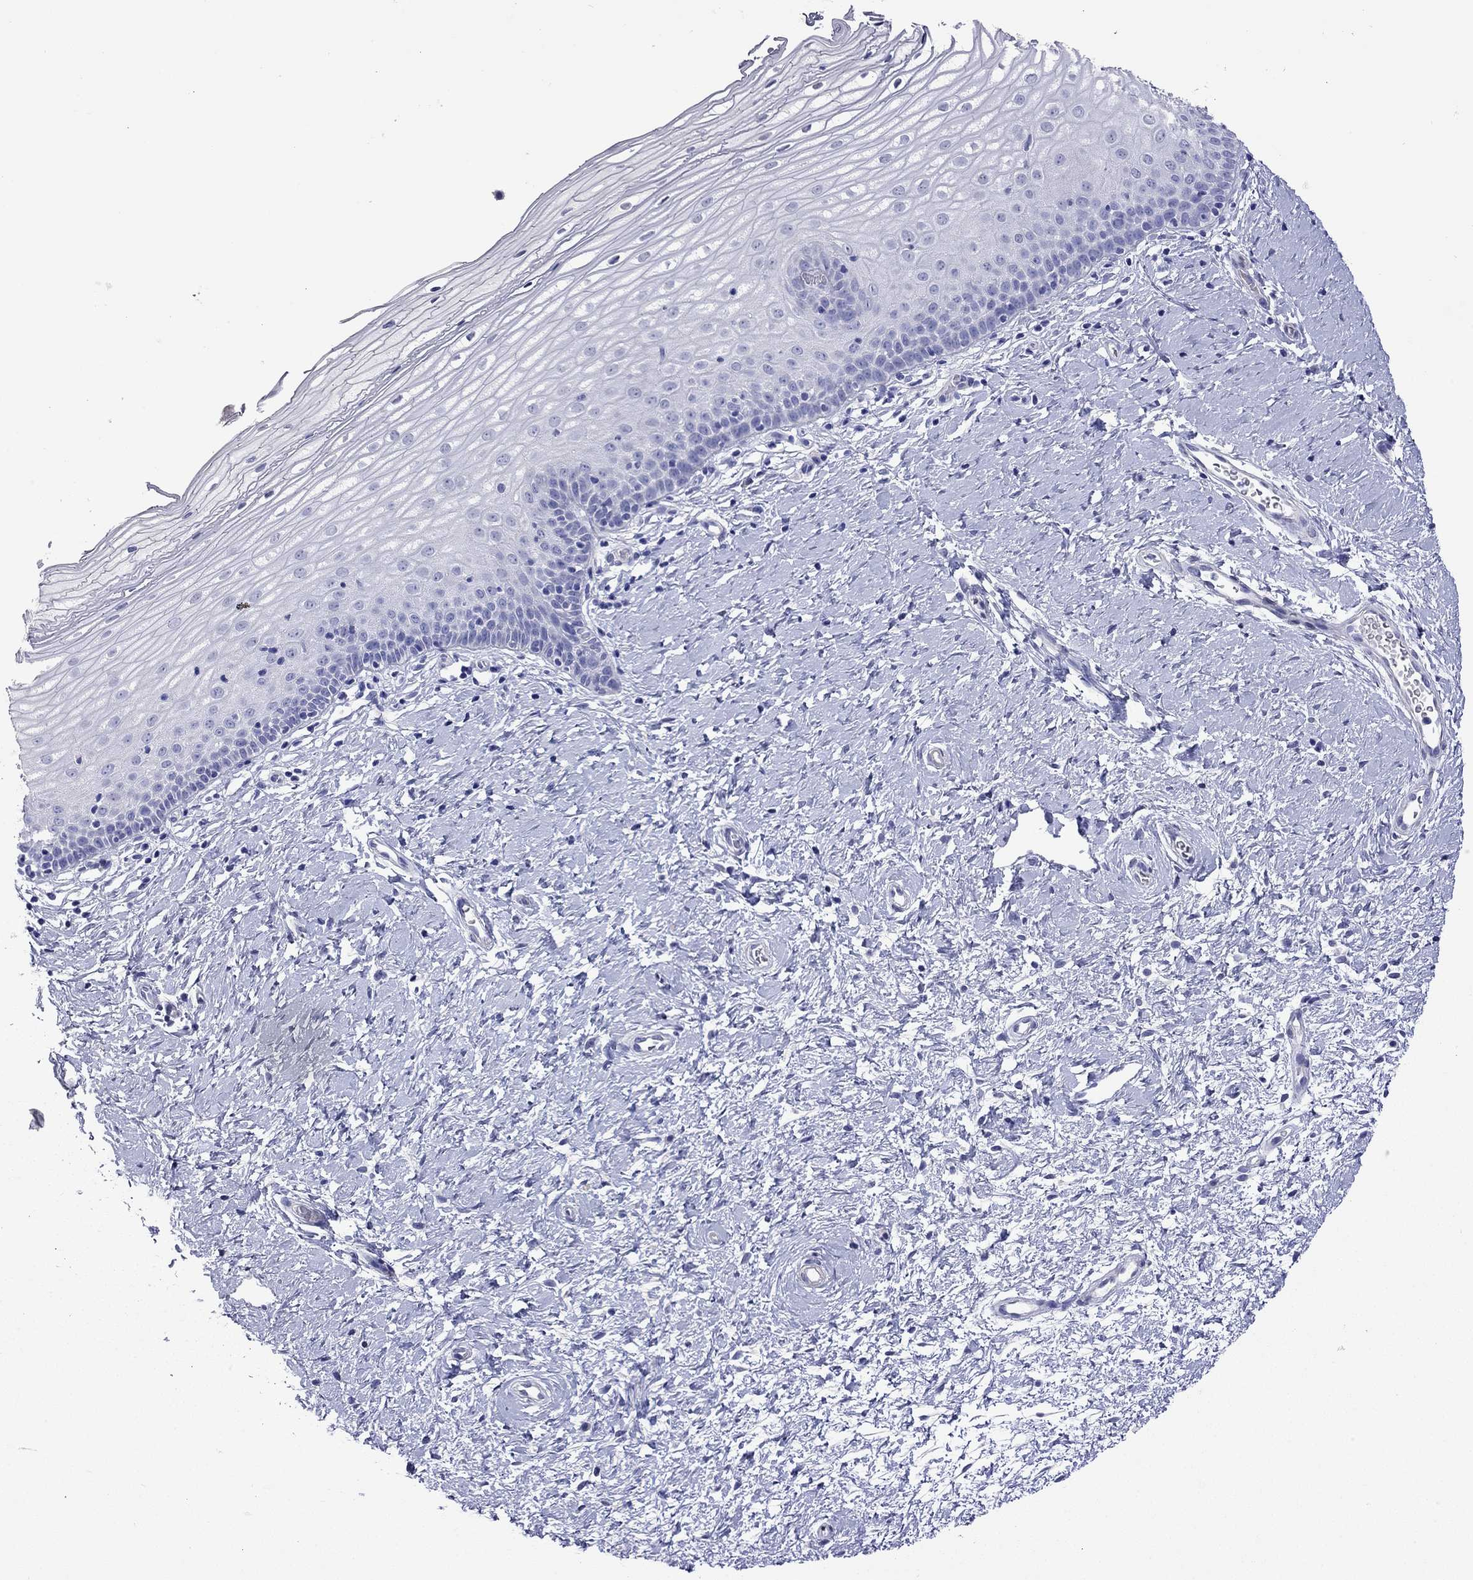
{"staining": {"intensity": "negative", "quantity": "none", "location": "none"}, "tissue": "cervix", "cell_type": "Glandular cells", "image_type": "normal", "snomed": [{"axis": "morphology", "description": "Normal tissue, NOS"}, {"axis": "topography", "description": "Cervix"}], "caption": "The image shows no significant expression in glandular cells of cervix. (Immunohistochemistry, brightfield microscopy, high magnification).", "gene": "KIAA2012", "patient": {"sex": "female", "age": 37}}